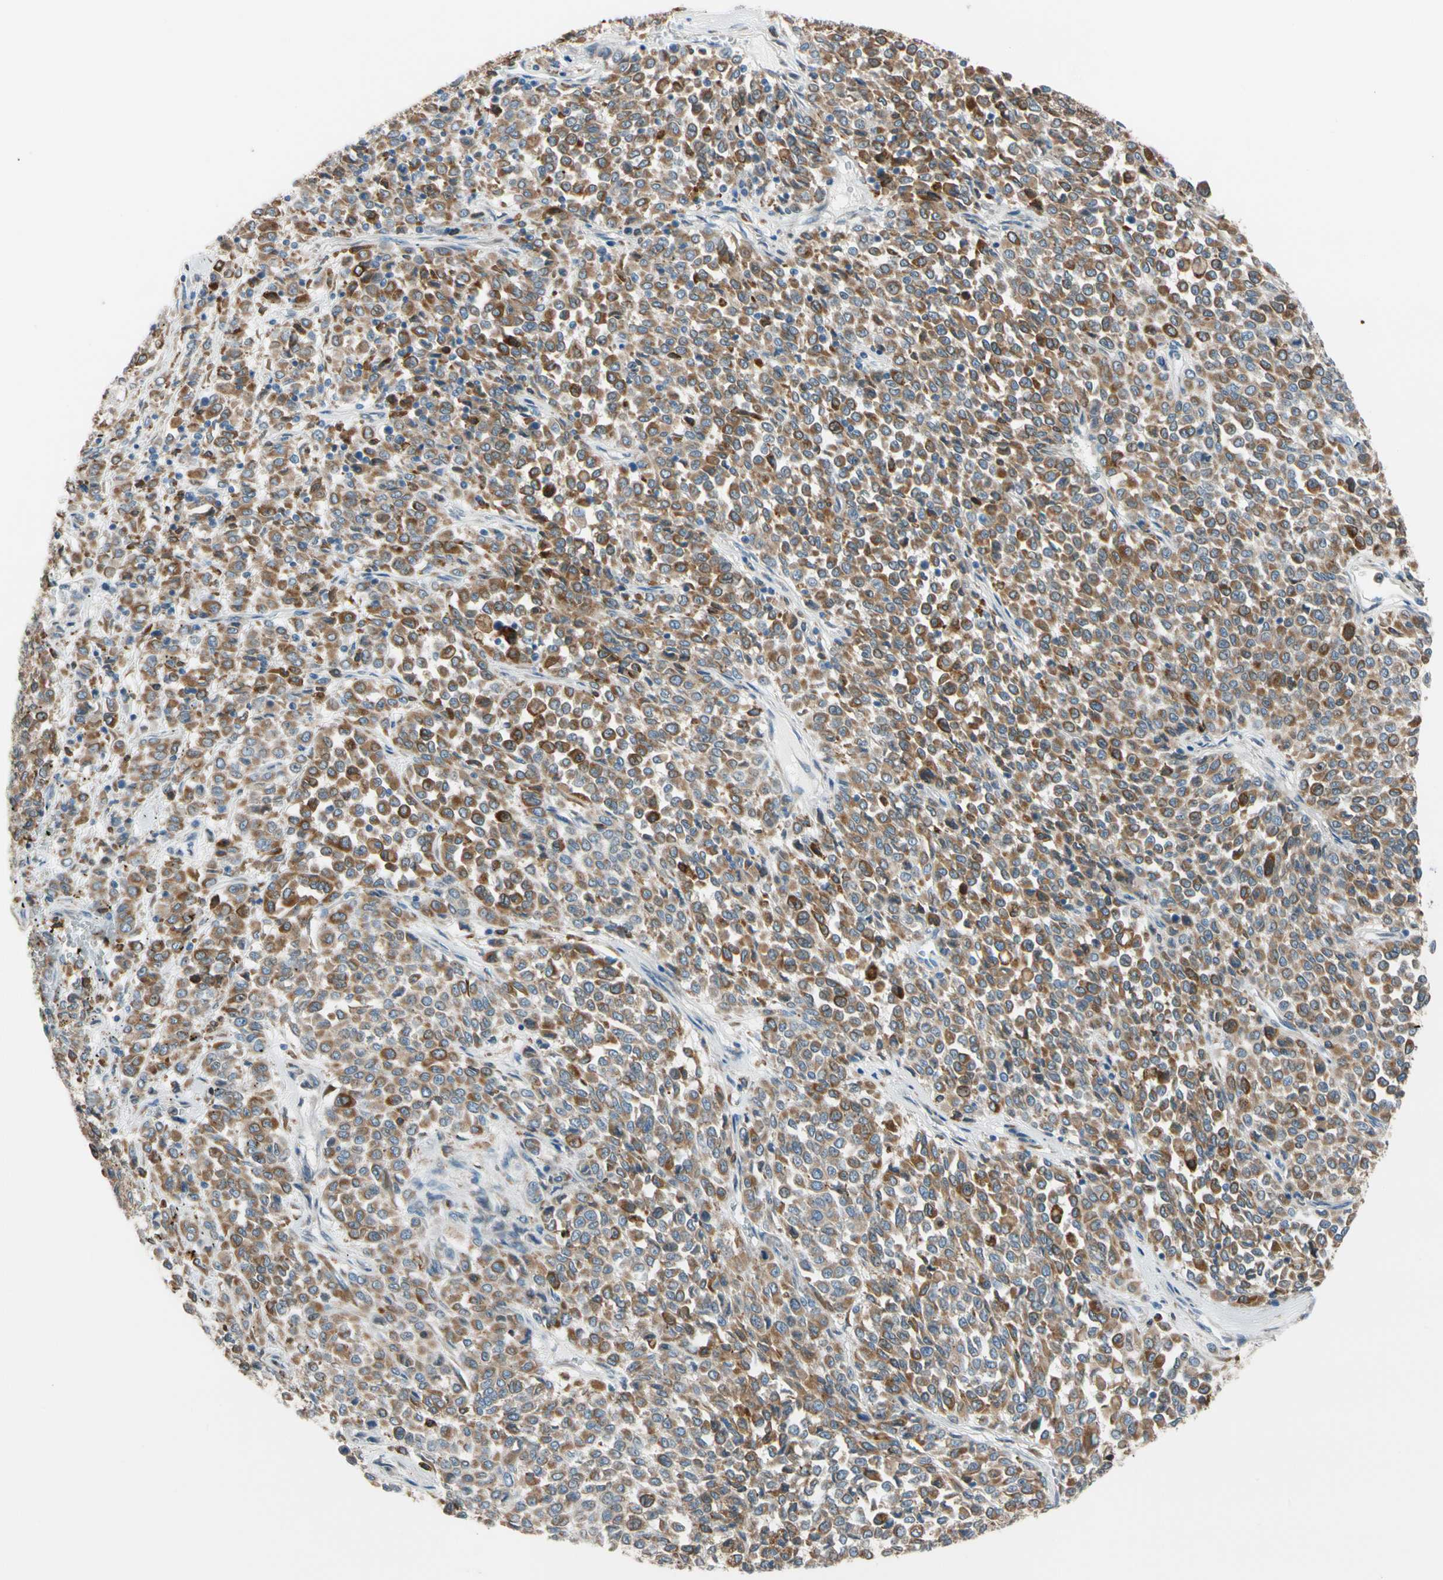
{"staining": {"intensity": "moderate", "quantity": ">75%", "location": "cytoplasmic/membranous"}, "tissue": "melanoma", "cell_type": "Tumor cells", "image_type": "cancer", "snomed": [{"axis": "morphology", "description": "Malignant melanoma, Metastatic site"}, {"axis": "topography", "description": "Pancreas"}], "caption": "The immunohistochemical stain highlights moderate cytoplasmic/membranous positivity in tumor cells of melanoma tissue. The staining is performed using DAB (3,3'-diaminobenzidine) brown chromogen to label protein expression. The nuclei are counter-stained blue using hematoxylin.", "gene": "LRPAP1", "patient": {"sex": "female", "age": 30}}